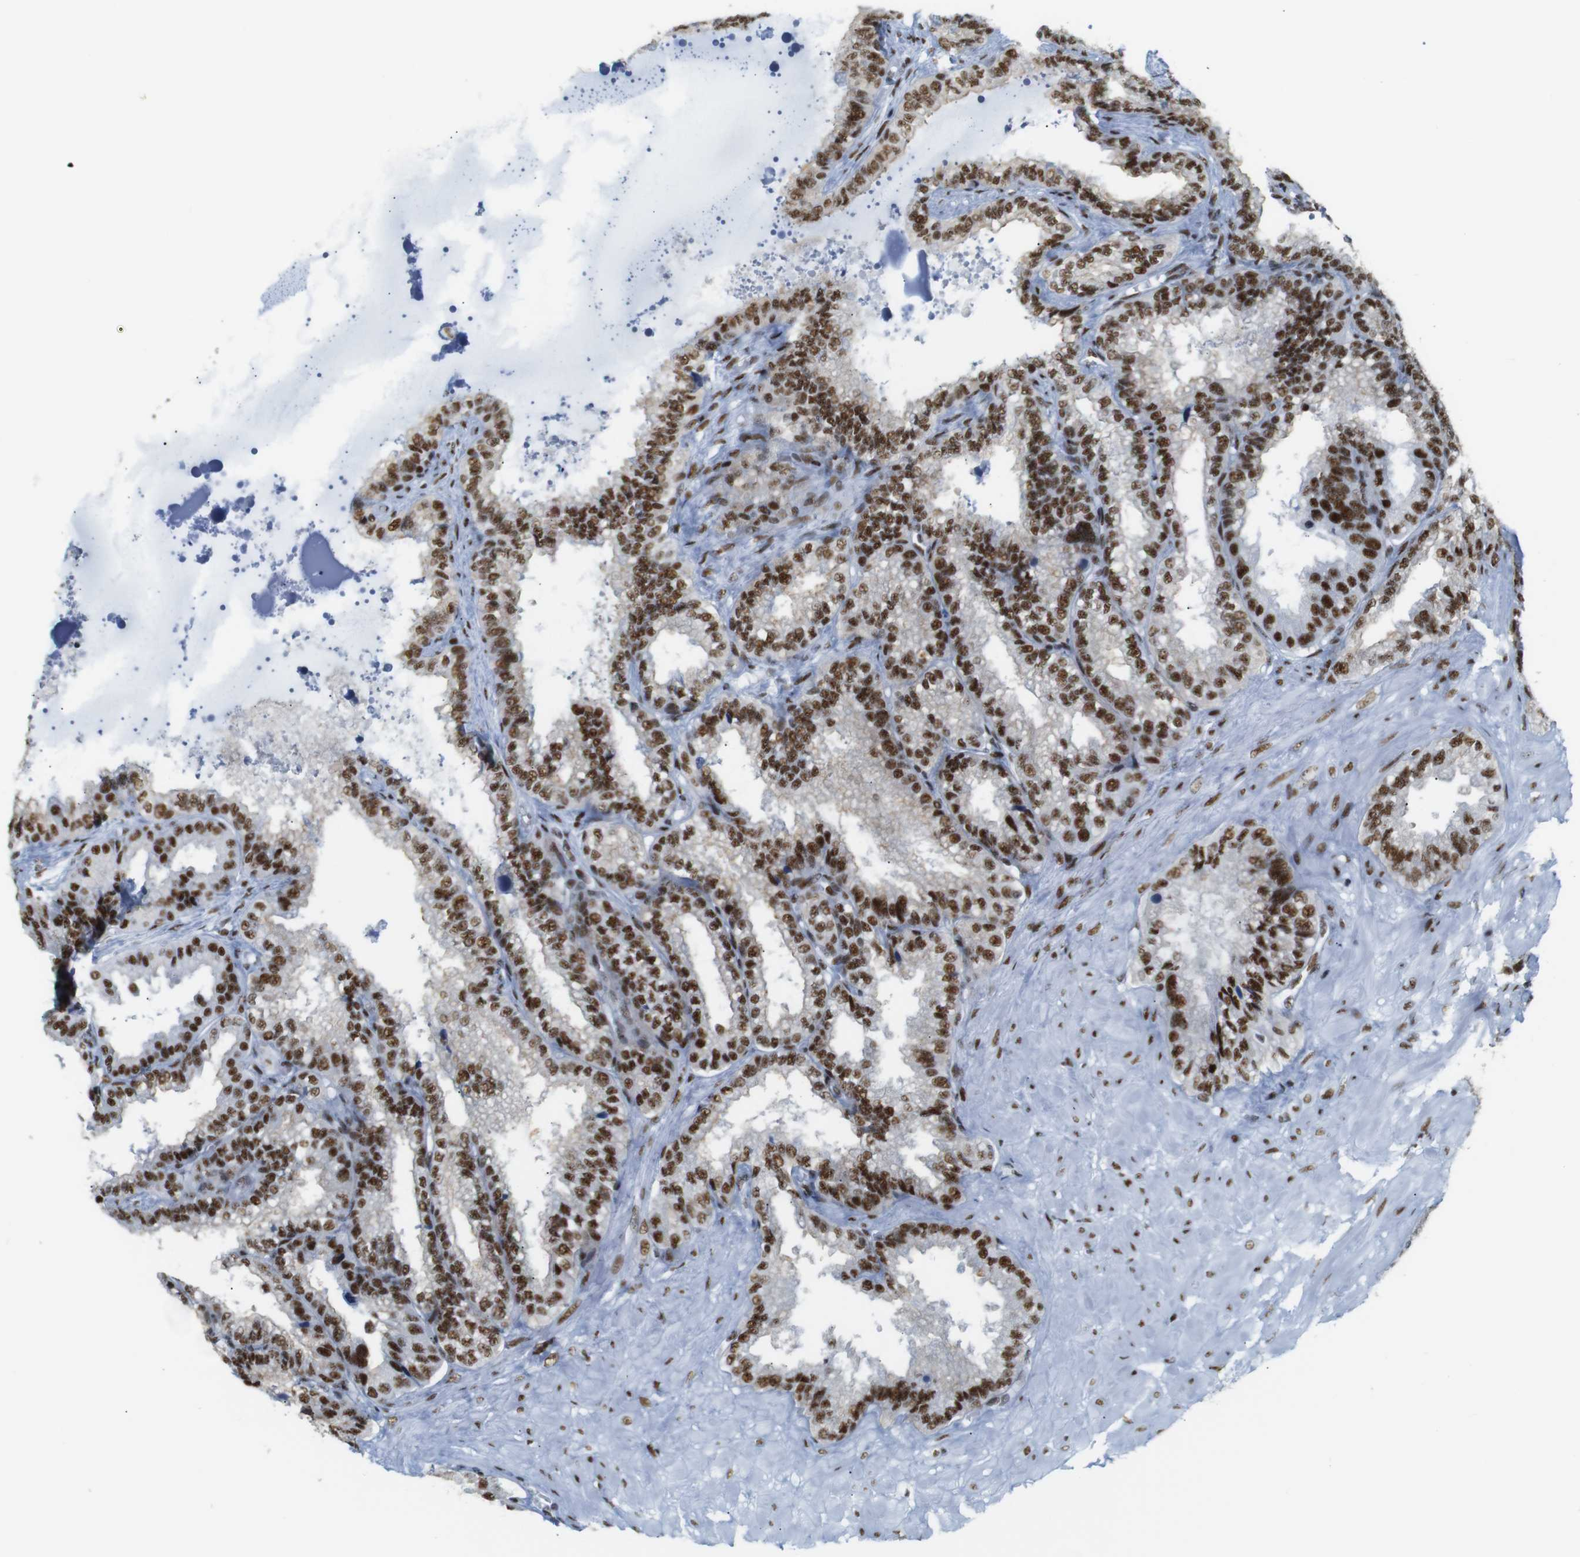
{"staining": {"intensity": "strong", "quantity": ">75%", "location": "nuclear"}, "tissue": "seminal vesicle", "cell_type": "Glandular cells", "image_type": "normal", "snomed": [{"axis": "morphology", "description": "Normal tissue, NOS"}, {"axis": "topography", "description": "Seminal veicle"}], "caption": "Seminal vesicle stained with immunohistochemistry (IHC) shows strong nuclear positivity in approximately >75% of glandular cells. The staining was performed using DAB (3,3'-diaminobenzidine) to visualize the protein expression in brown, while the nuclei were stained in blue with hematoxylin (Magnification: 20x).", "gene": "TRA2B", "patient": {"sex": "male", "age": 46}}